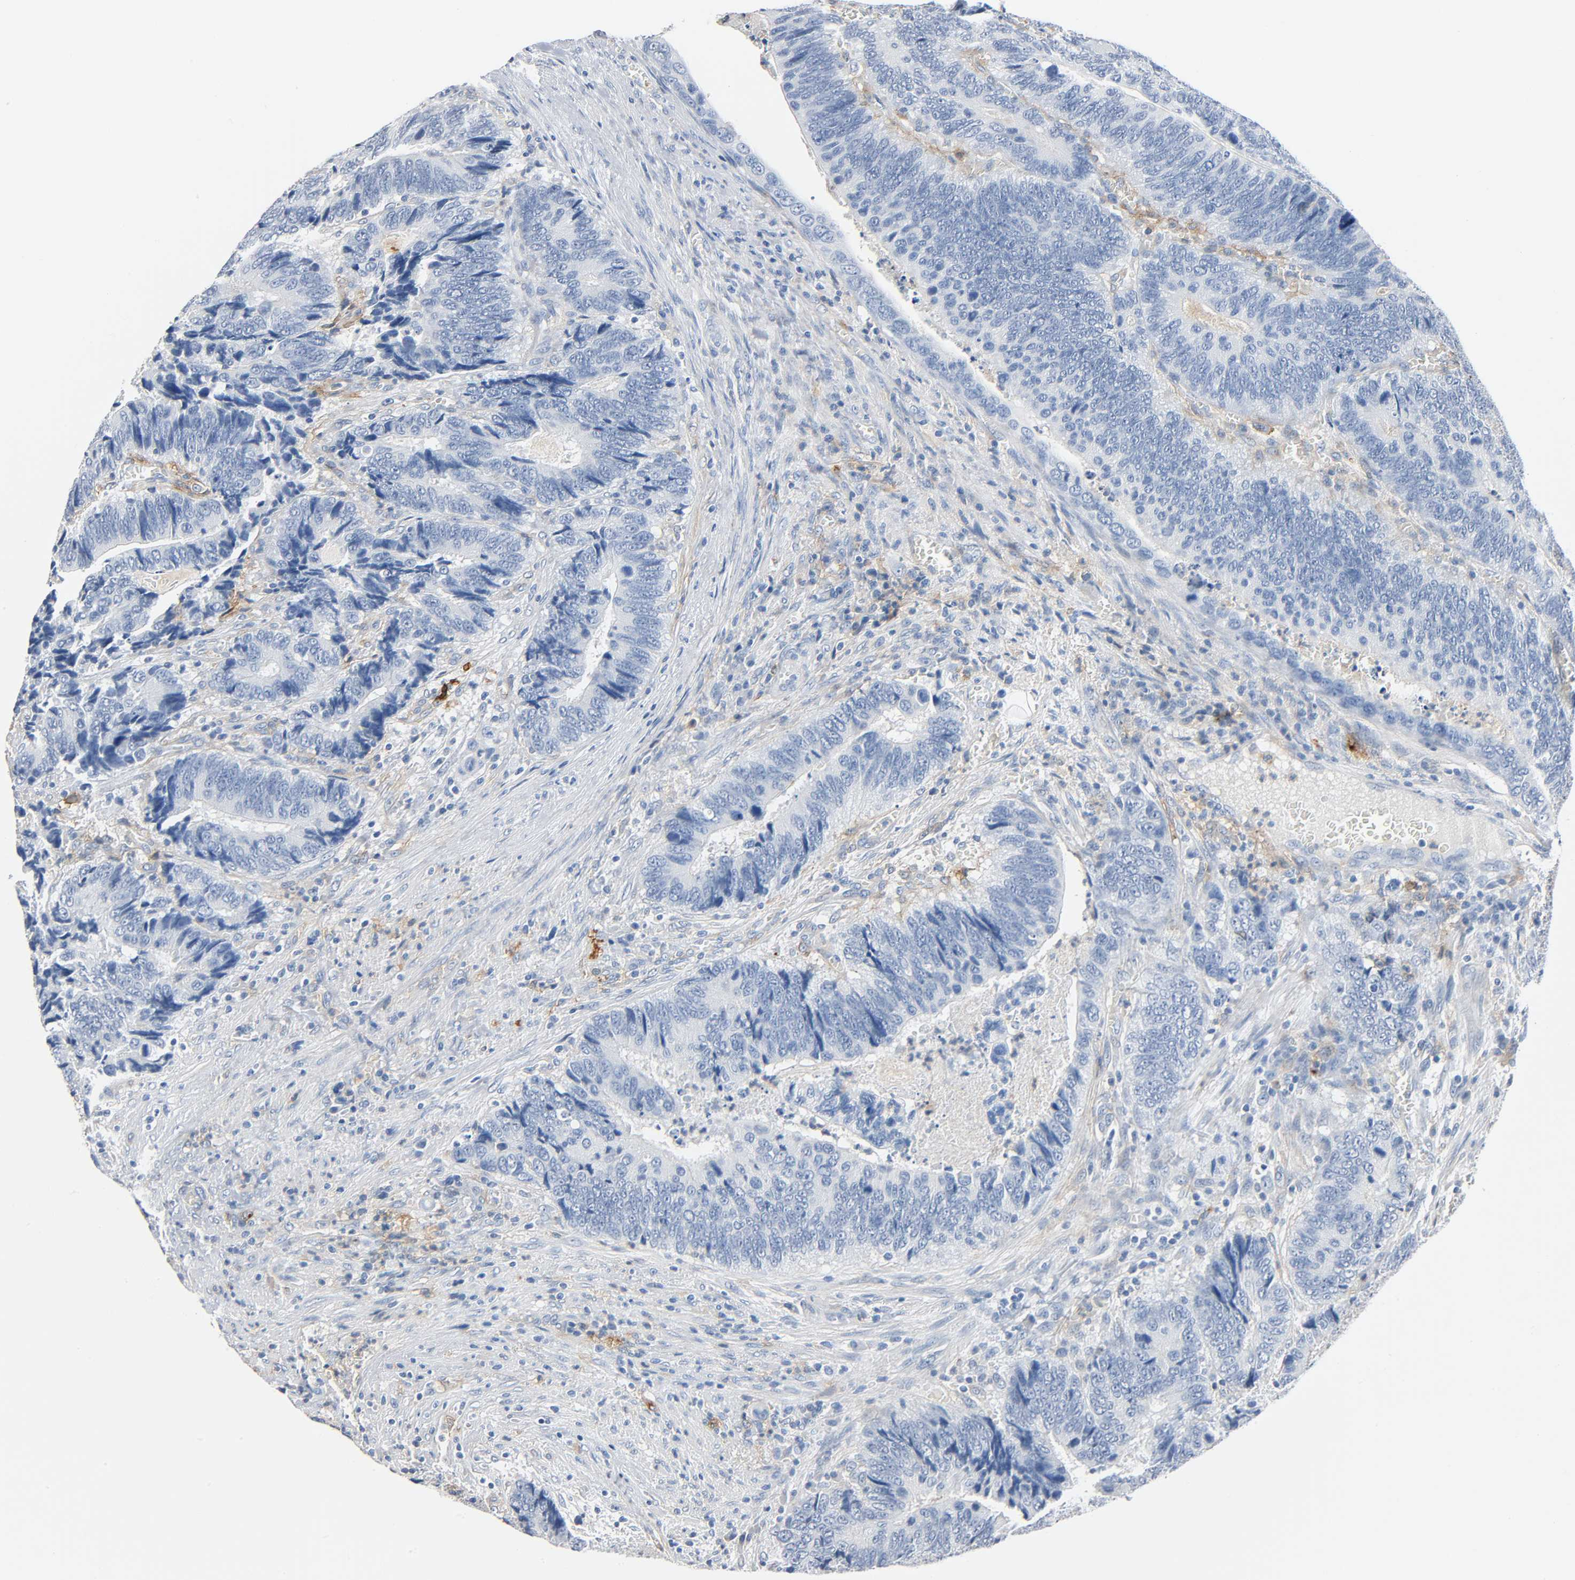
{"staining": {"intensity": "negative", "quantity": "none", "location": "none"}, "tissue": "colorectal cancer", "cell_type": "Tumor cells", "image_type": "cancer", "snomed": [{"axis": "morphology", "description": "Adenocarcinoma, NOS"}, {"axis": "topography", "description": "Colon"}], "caption": "Photomicrograph shows no protein expression in tumor cells of adenocarcinoma (colorectal) tissue.", "gene": "ANPEP", "patient": {"sex": "male", "age": 72}}